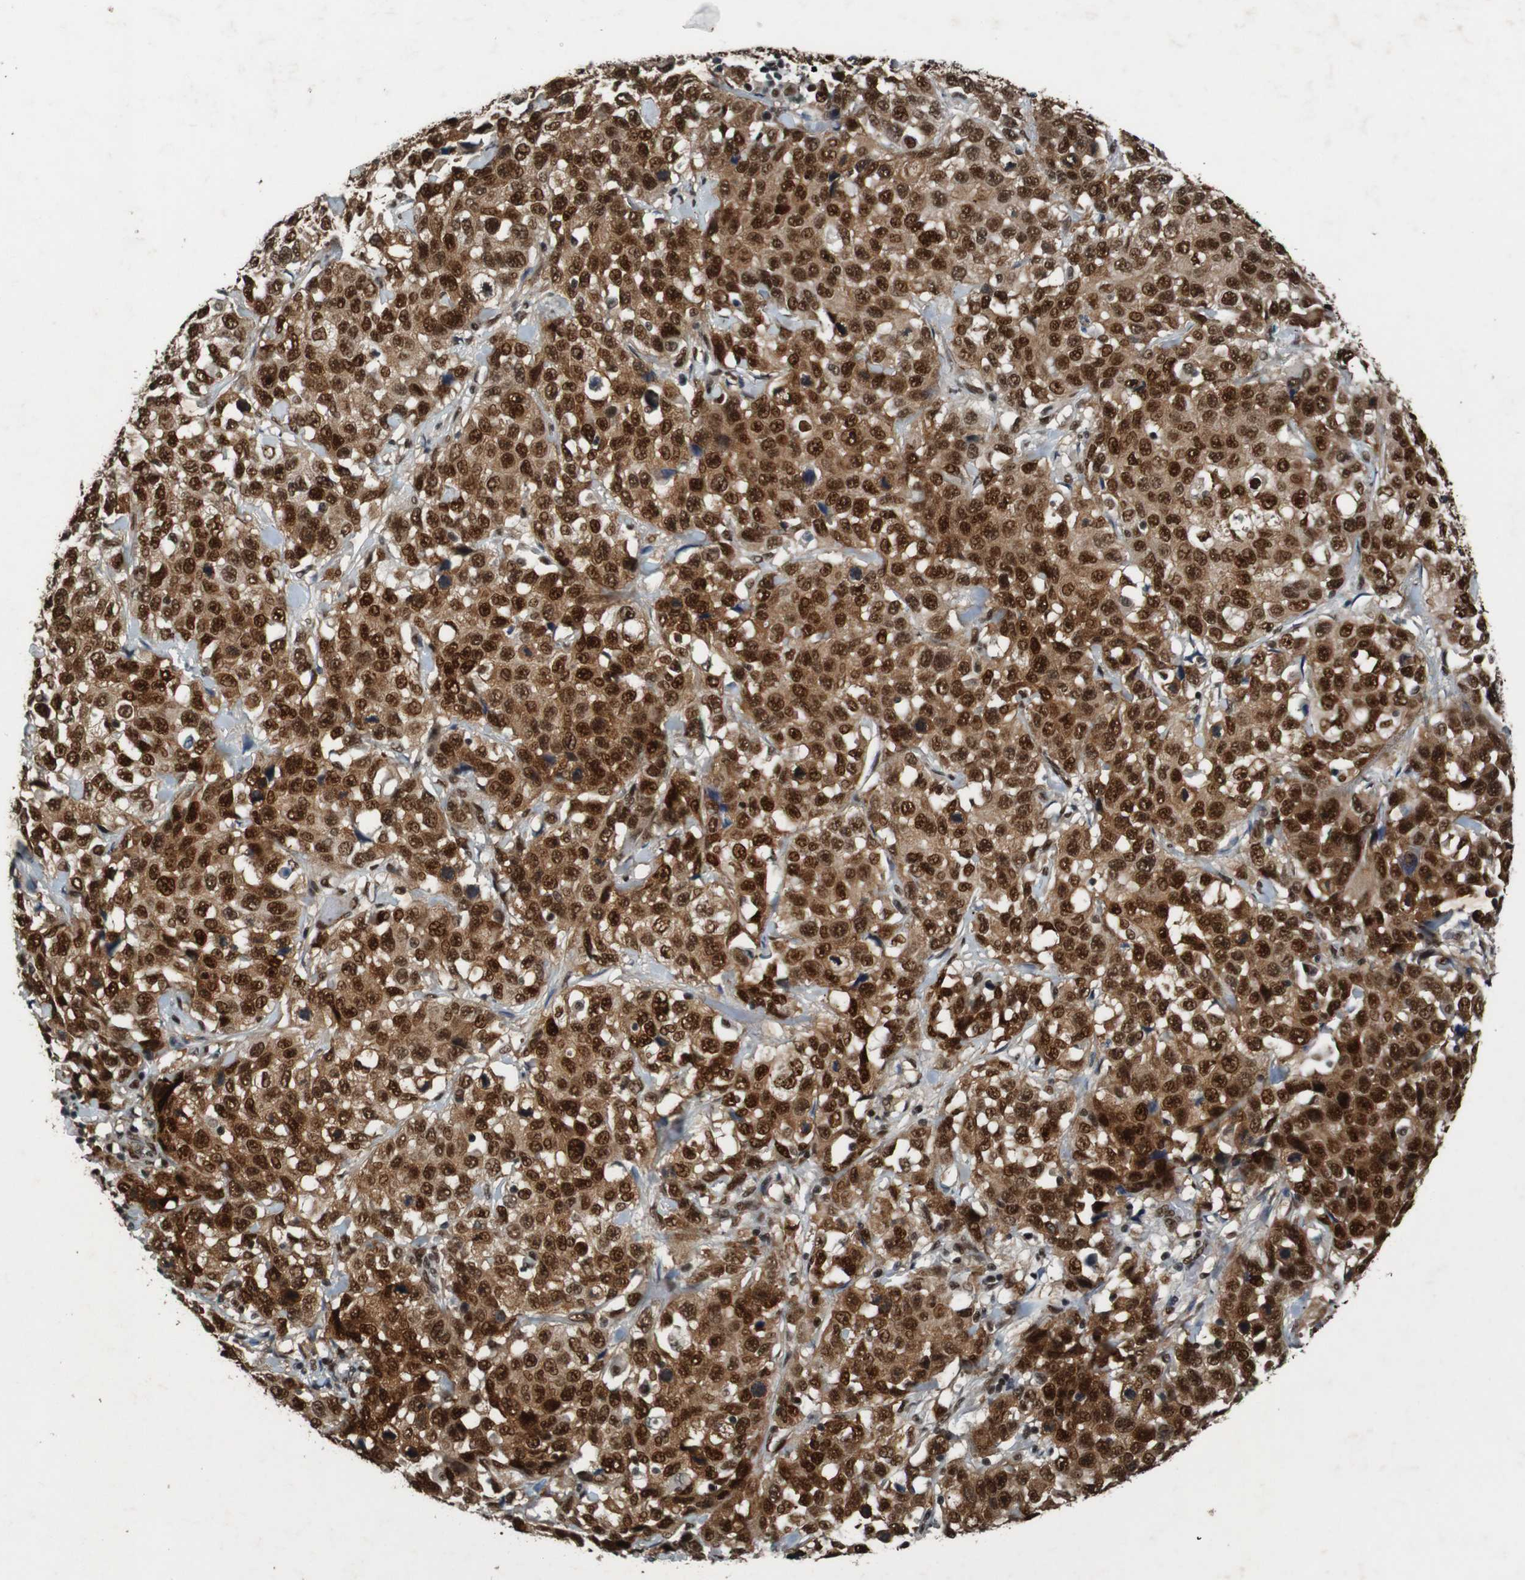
{"staining": {"intensity": "strong", "quantity": ">75%", "location": "cytoplasmic/membranous,nuclear"}, "tissue": "stomach cancer", "cell_type": "Tumor cells", "image_type": "cancer", "snomed": [{"axis": "morphology", "description": "Normal tissue, NOS"}, {"axis": "morphology", "description": "Adenocarcinoma, NOS"}, {"axis": "topography", "description": "Stomach"}], "caption": "This histopathology image demonstrates stomach cancer stained with IHC to label a protein in brown. The cytoplasmic/membranous and nuclear of tumor cells show strong positivity for the protein. Nuclei are counter-stained blue.", "gene": "HEXIM1", "patient": {"sex": "male", "age": 48}}